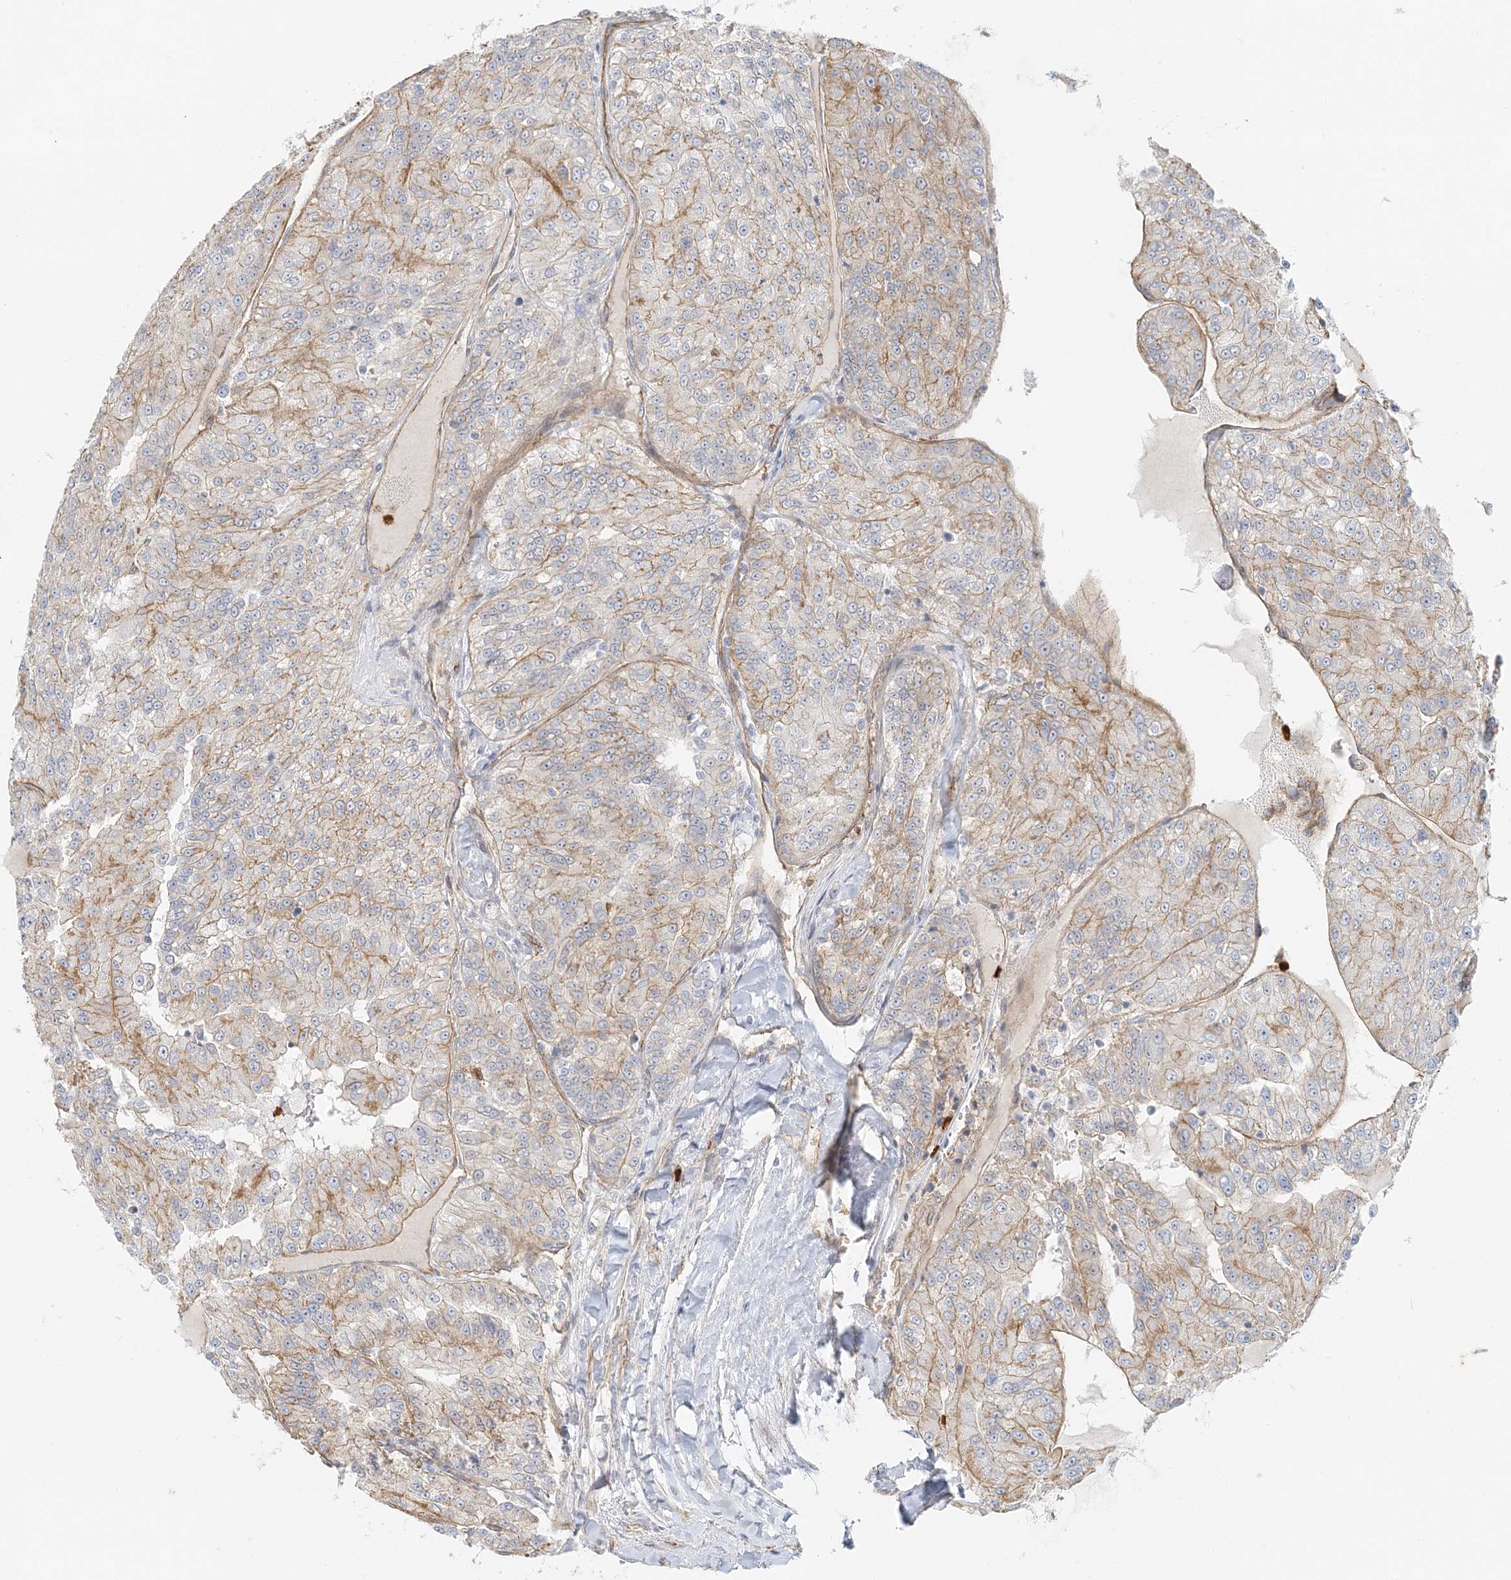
{"staining": {"intensity": "moderate", "quantity": "25%-75%", "location": "cytoplasmic/membranous"}, "tissue": "renal cancer", "cell_type": "Tumor cells", "image_type": "cancer", "snomed": [{"axis": "morphology", "description": "Adenocarcinoma, NOS"}, {"axis": "topography", "description": "Kidney"}], "caption": "Immunohistochemistry (IHC) of human adenocarcinoma (renal) displays medium levels of moderate cytoplasmic/membranous positivity in about 25%-75% of tumor cells. The protein of interest is shown in brown color, while the nuclei are stained blue.", "gene": "DNAH1", "patient": {"sex": "female", "age": 63}}